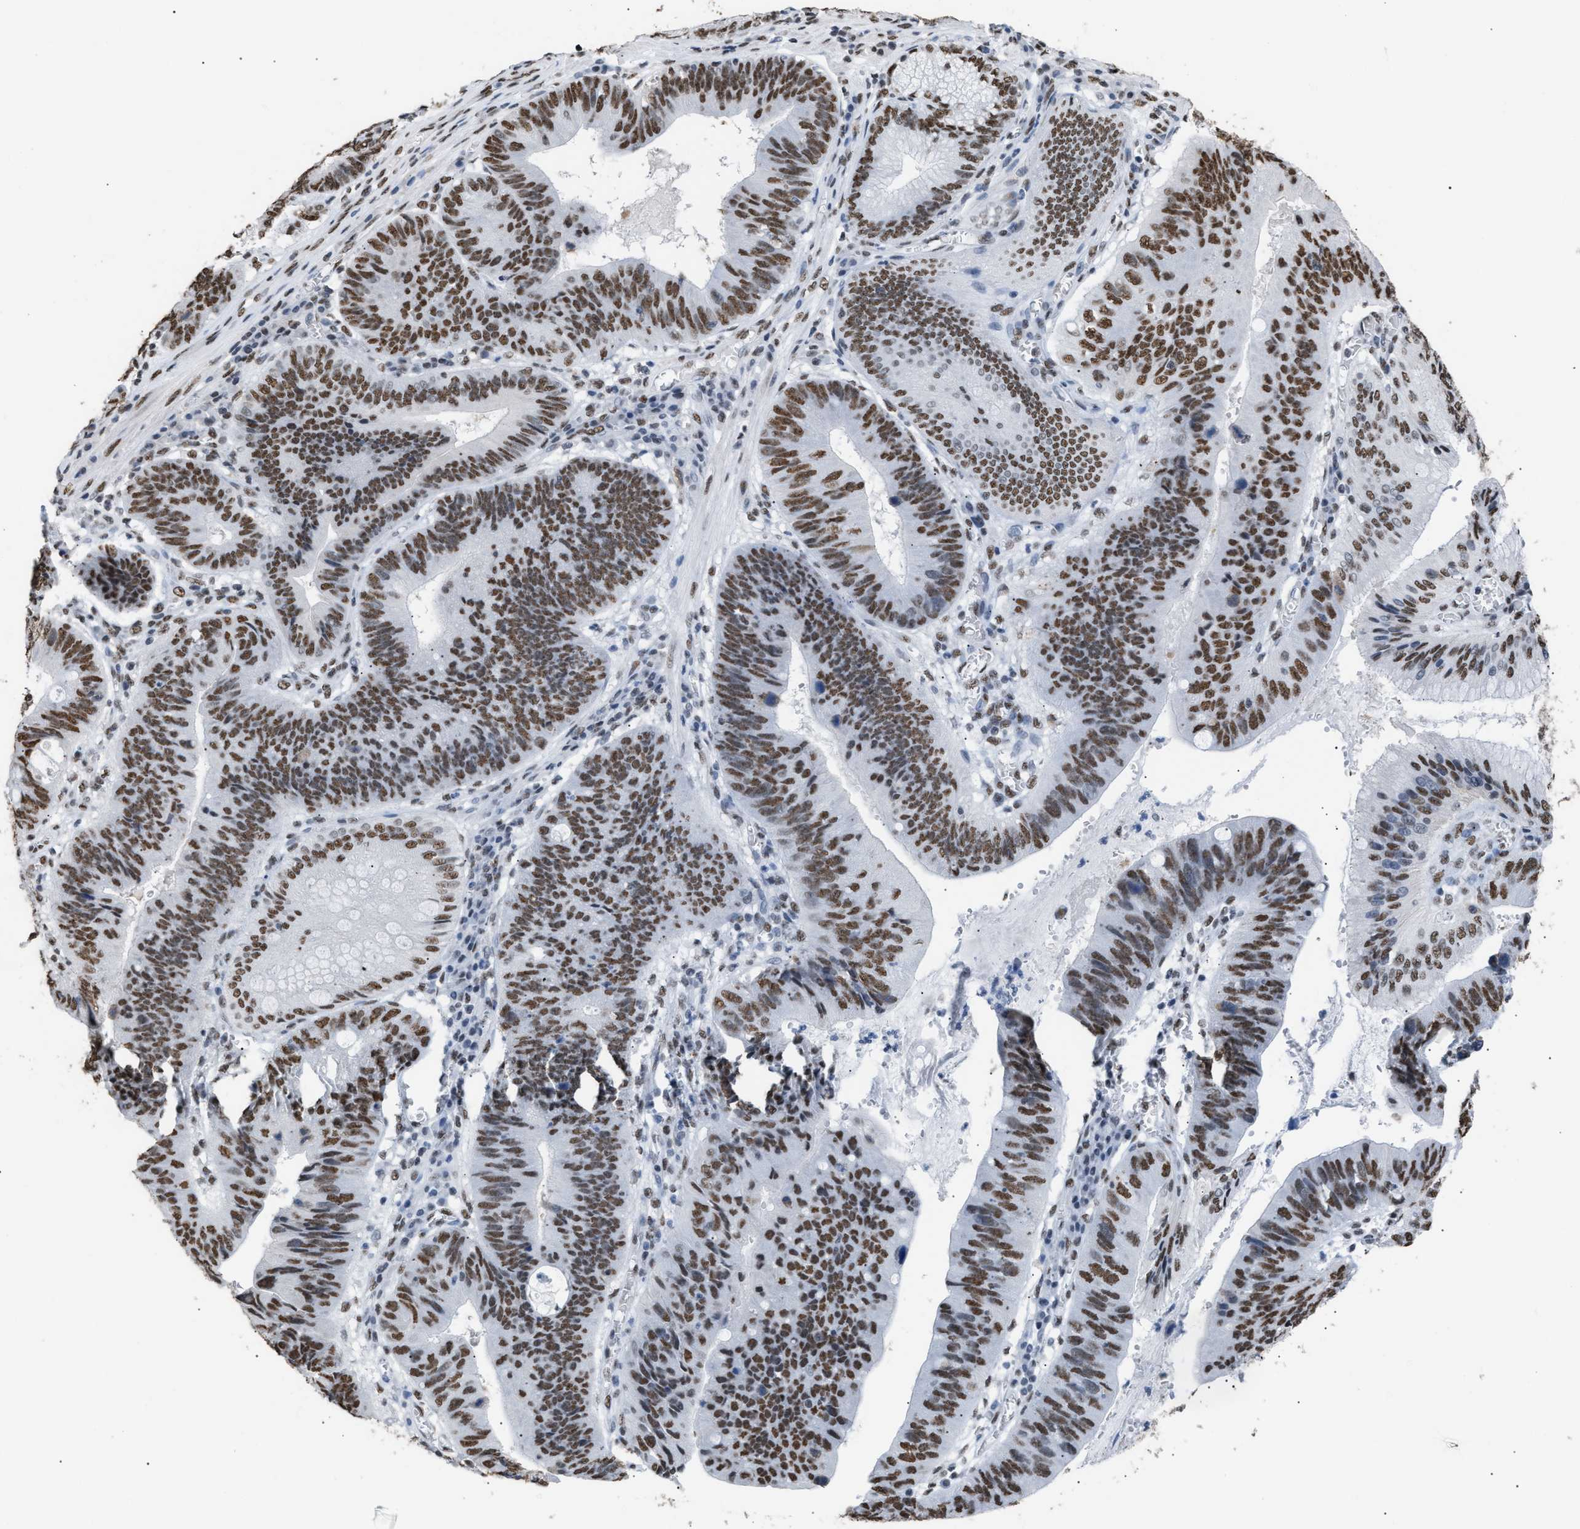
{"staining": {"intensity": "moderate", "quantity": ">75%", "location": "nuclear"}, "tissue": "stomach cancer", "cell_type": "Tumor cells", "image_type": "cancer", "snomed": [{"axis": "morphology", "description": "Adenocarcinoma, NOS"}, {"axis": "topography", "description": "Stomach"}], "caption": "Stomach cancer stained for a protein (brown) exhibits moderate nuclear positive staining in about >75% of tumor cells.", "gene": "CCAR2", "patient": {"sex": "male", "age": 59}}